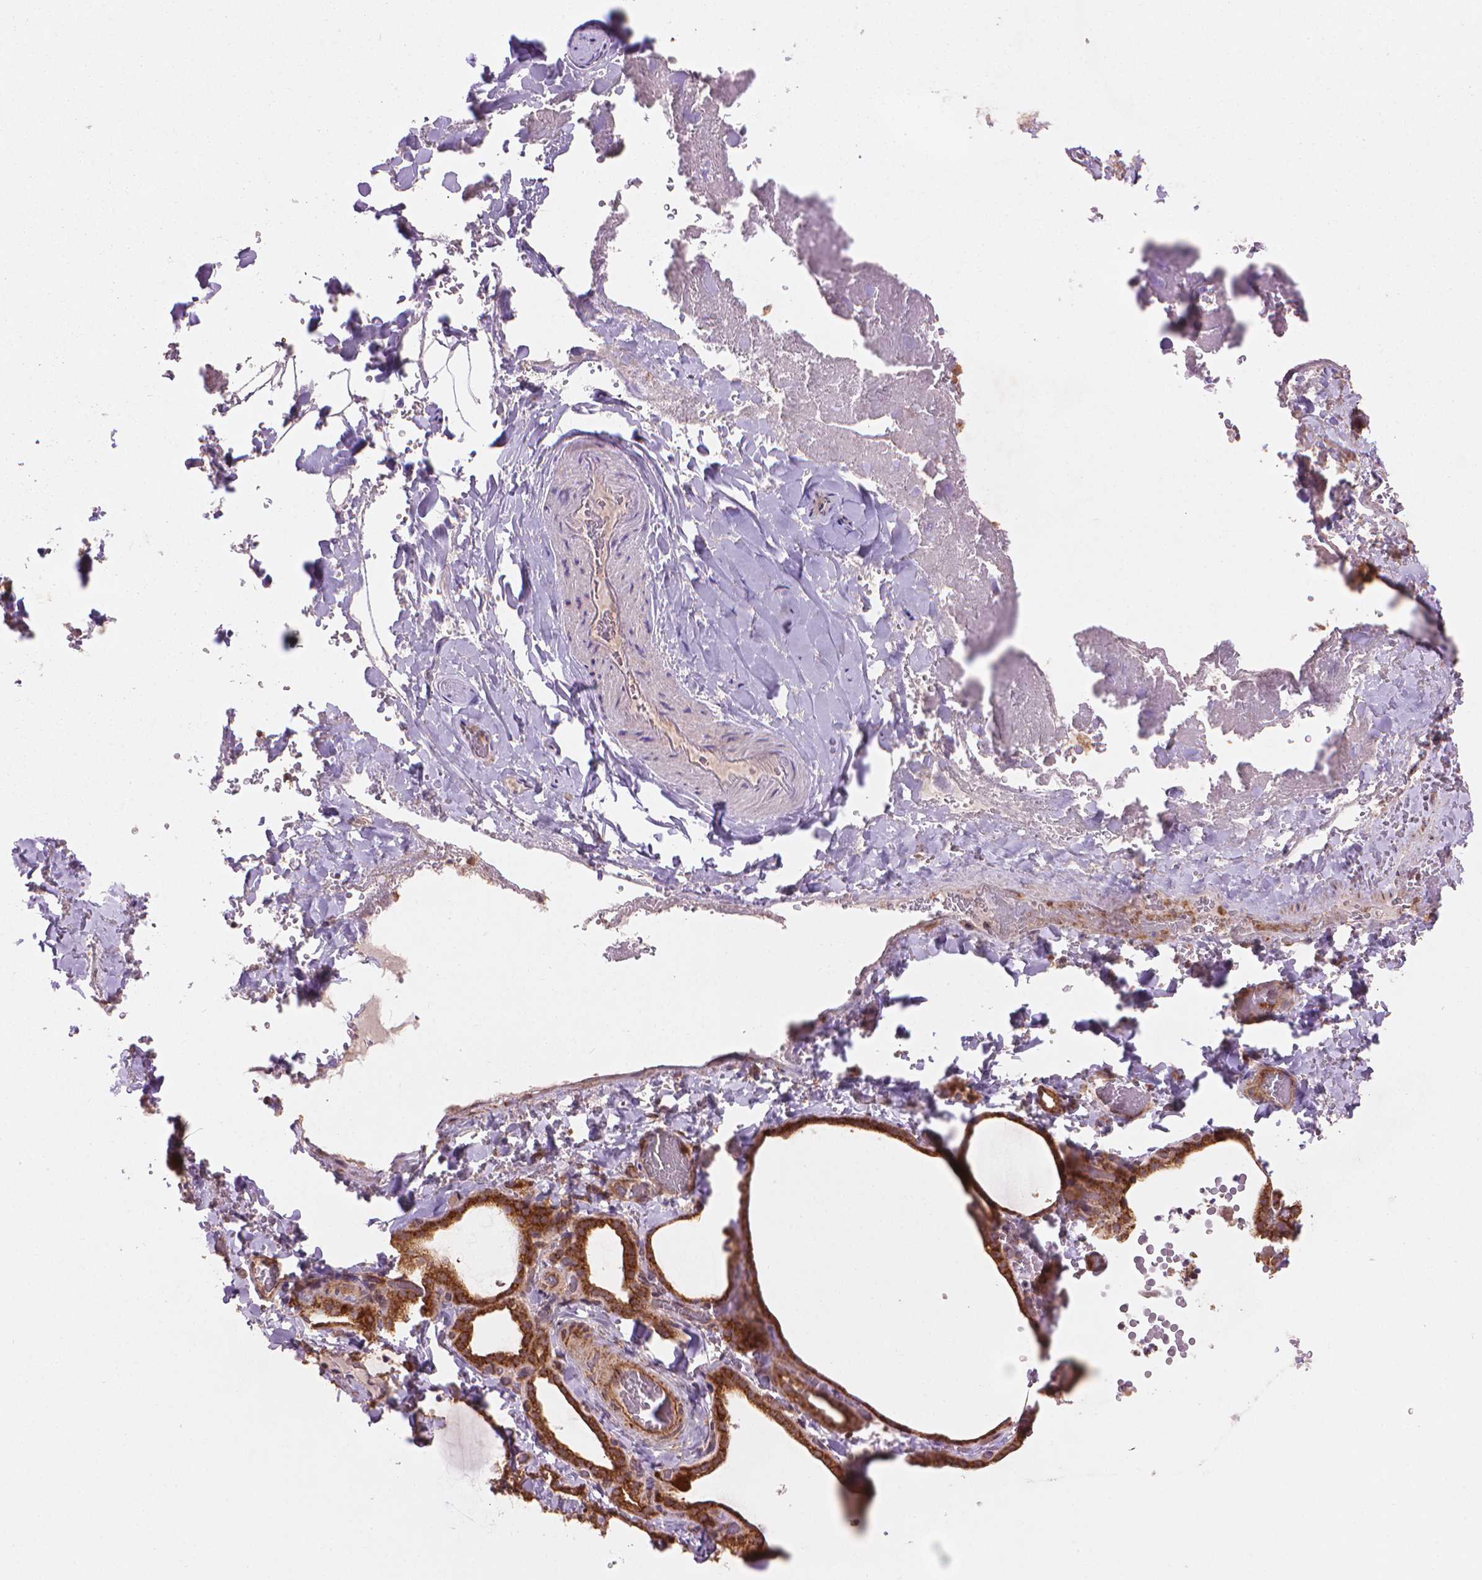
{"staining": {"intensity": "moderate", "quantity": ">75%", "location": "cytoplasmic/membranous"}, "tissue": "thyroid gland", "cell_type": "Glandular cells", "image_type": "normal", "snomed": [{"axis": "morphology", "description": "Normal tissue, NOS"}, {"axis": "topography", "description": "Thyroid gland"}], "caption": "Brown immunohistochemical staining in benign thyroid gland displays moderate cytoplasmic/membranous expression in approximately >75% of glandular cells. (DAB IHC with brightfield microscopy, high magnification).", "gene": "VARS2", "patient": {"sex": "female", "age": 22}}